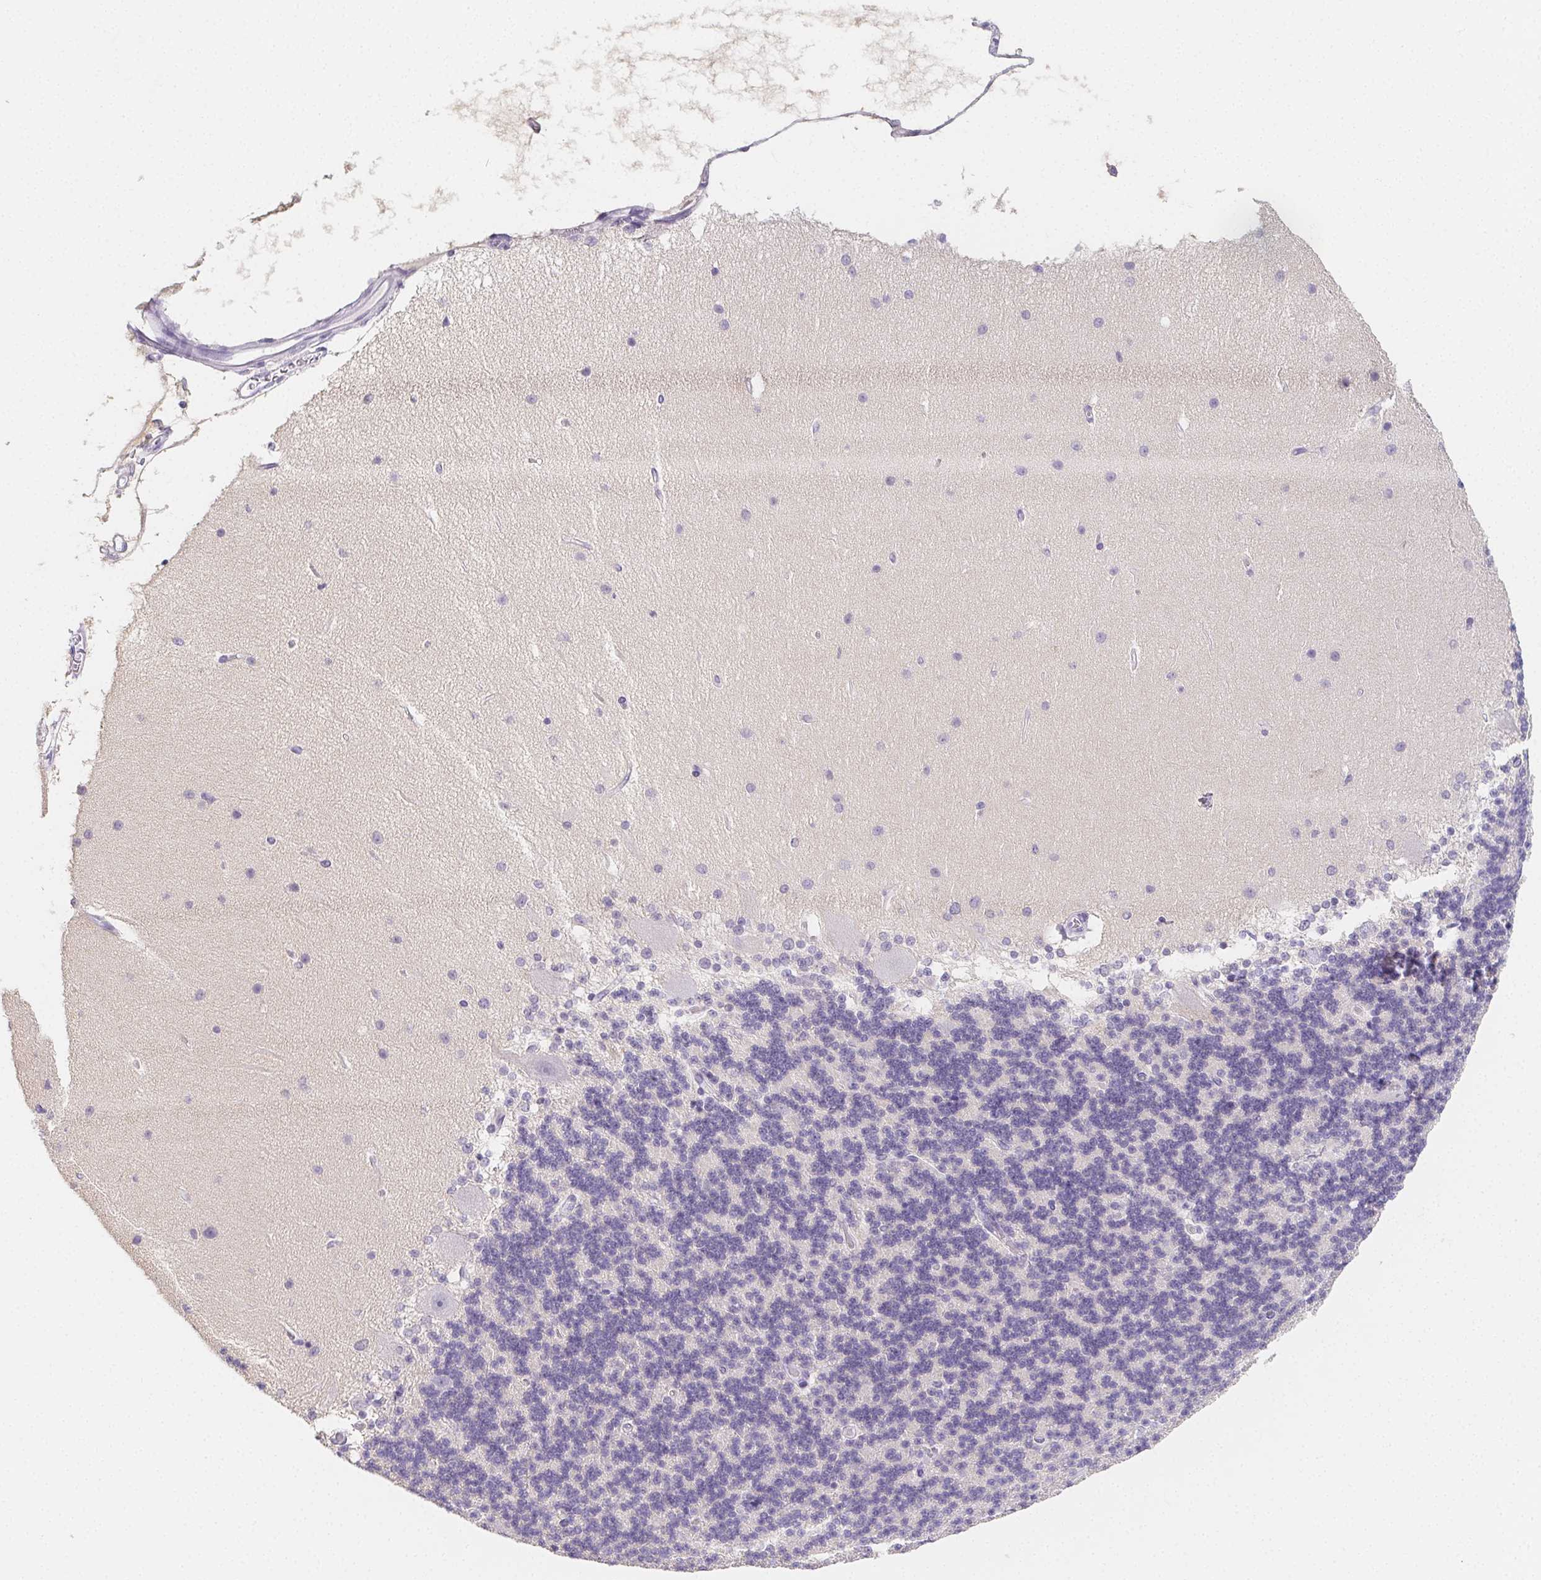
{"staining": {"intensity": "negative", "quantity": "none", "location": "none"}, "tissue": "cerebellum", "cell_type": "Cells in granular layer", "image_type": "normal", "snomed": [{"axis": "morphology", "description": "Normal tissue, NOS"}, {"axis": "topography", "description": "Cerebellum"}], "caption": "The photomicrograph demonstrates no significant positivity in cells in granular layer of cerebellum.", "gene": "ZBBX", "patient": {"sex": "female", "age": 54}}